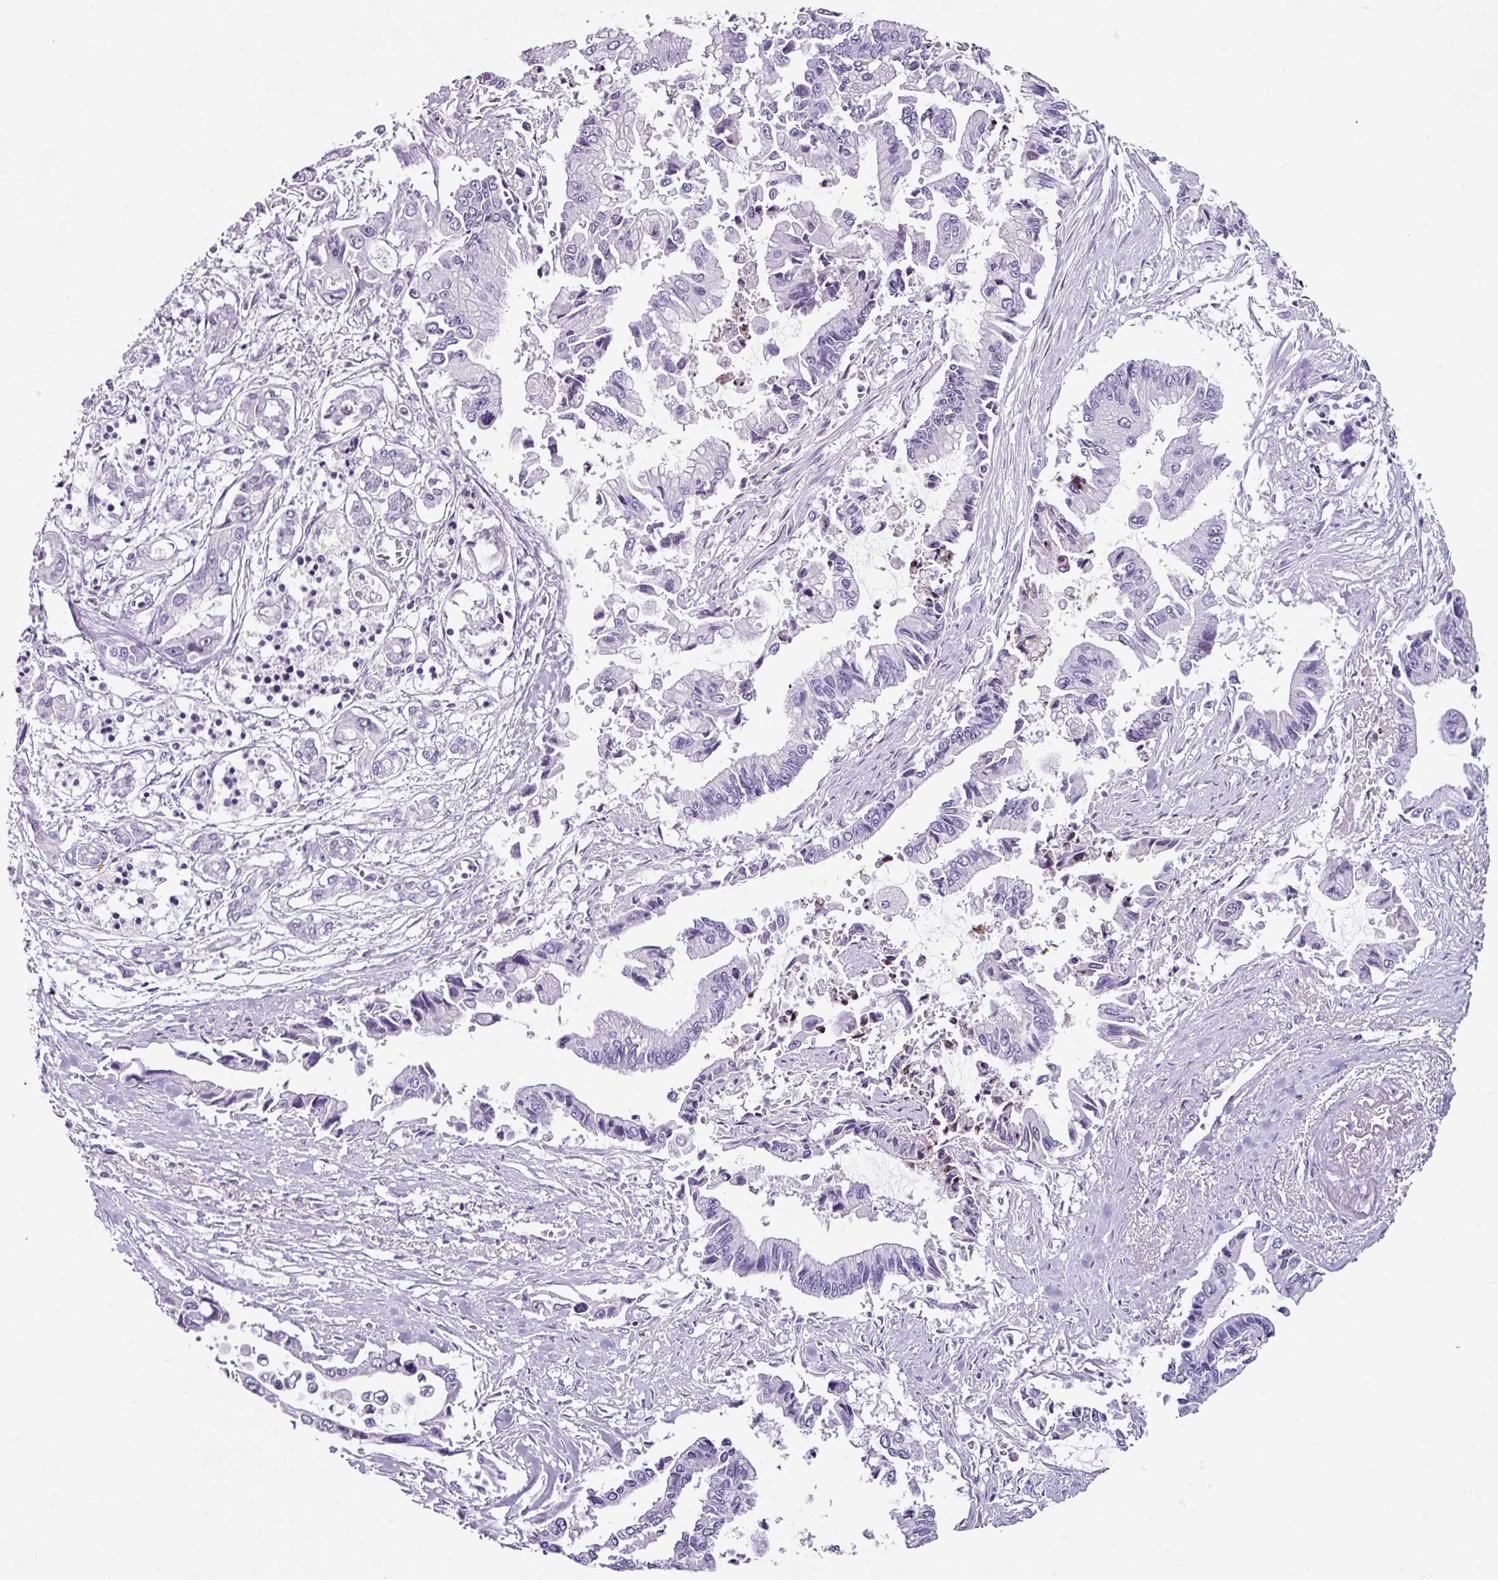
{"staining": {"intensity": "negative", "quantity": "none", "location": "none"}, "tissue": "pancreatic cancer", "cell_type": "Tumor cells", "image_type": "cancer", "snomed": [{"axis": "morphology", "description": "Adenocarcinoma, NOS"}, {"axis": "topography", "description": "Pancreas"}], "caption": "Immunohistochemical staining of pancreatic cancer demonstrates no significant positivity in tumor cells.", "gene": "TRA2A", "patient": {"sex": "male", "age": 84}}